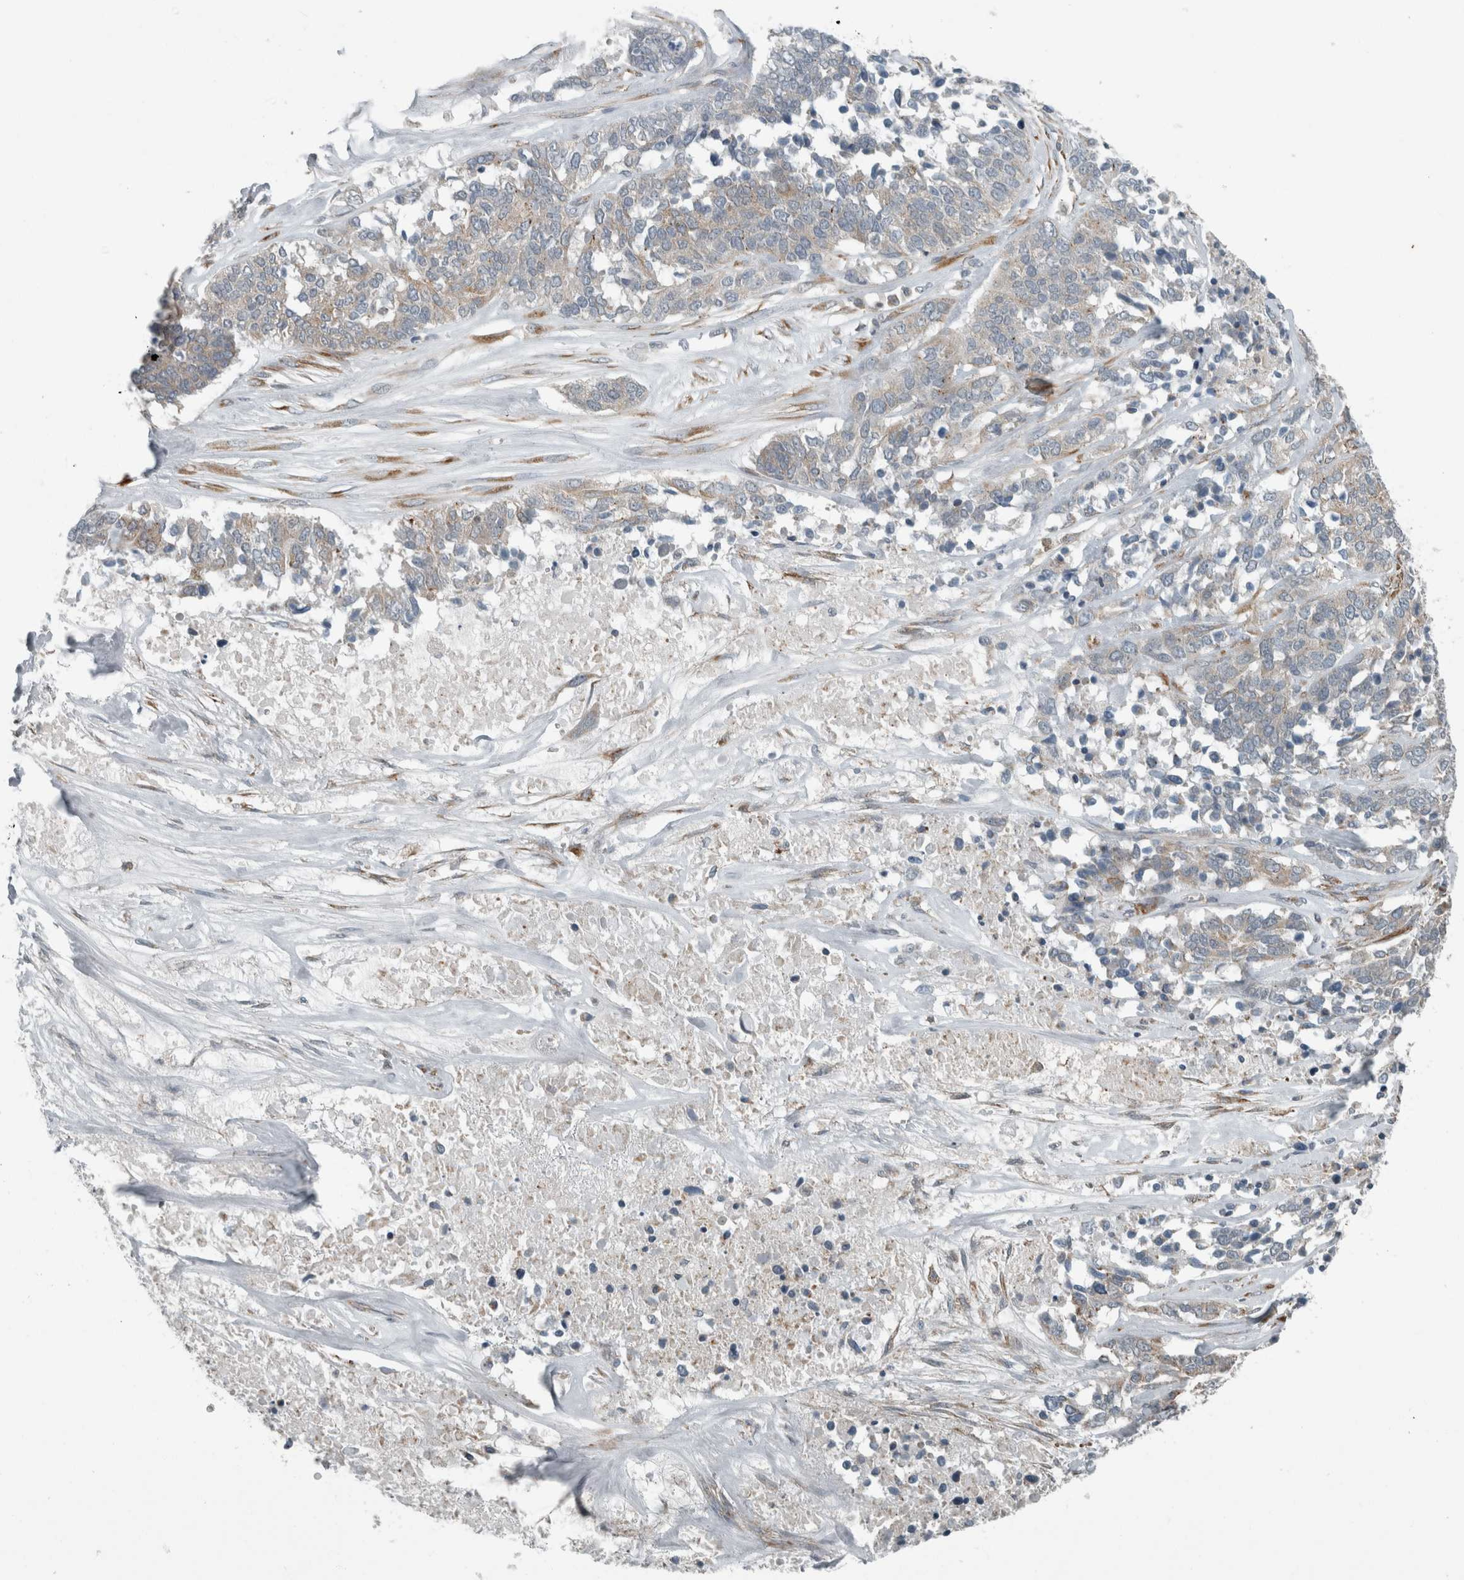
{"staining": {"intensity": "negative", "quantity": "none", "location": "none"}, "tissue": "ovarian cancer", "cell_type": "Tumor cells", "image_type": "cancer", "snomed": [{"axis": "morphology", "description": "Cystadenocarcinoma, serous, NOS"}, {"axis": "topography", "description": "Ovary"}], "caption": "An IHC histopathology image of serous cystadenocarcinoma (ovarian) is shown. There is no staining in tumor cells of serous cystadenocarcinoma (ovarian). (DAB (3,3'-diaminobenzidine) IHC visualized using brightfield microscopy, high magnification).", "gene": "KIF1C", "patient": {"sex": "female", "age": 44}}